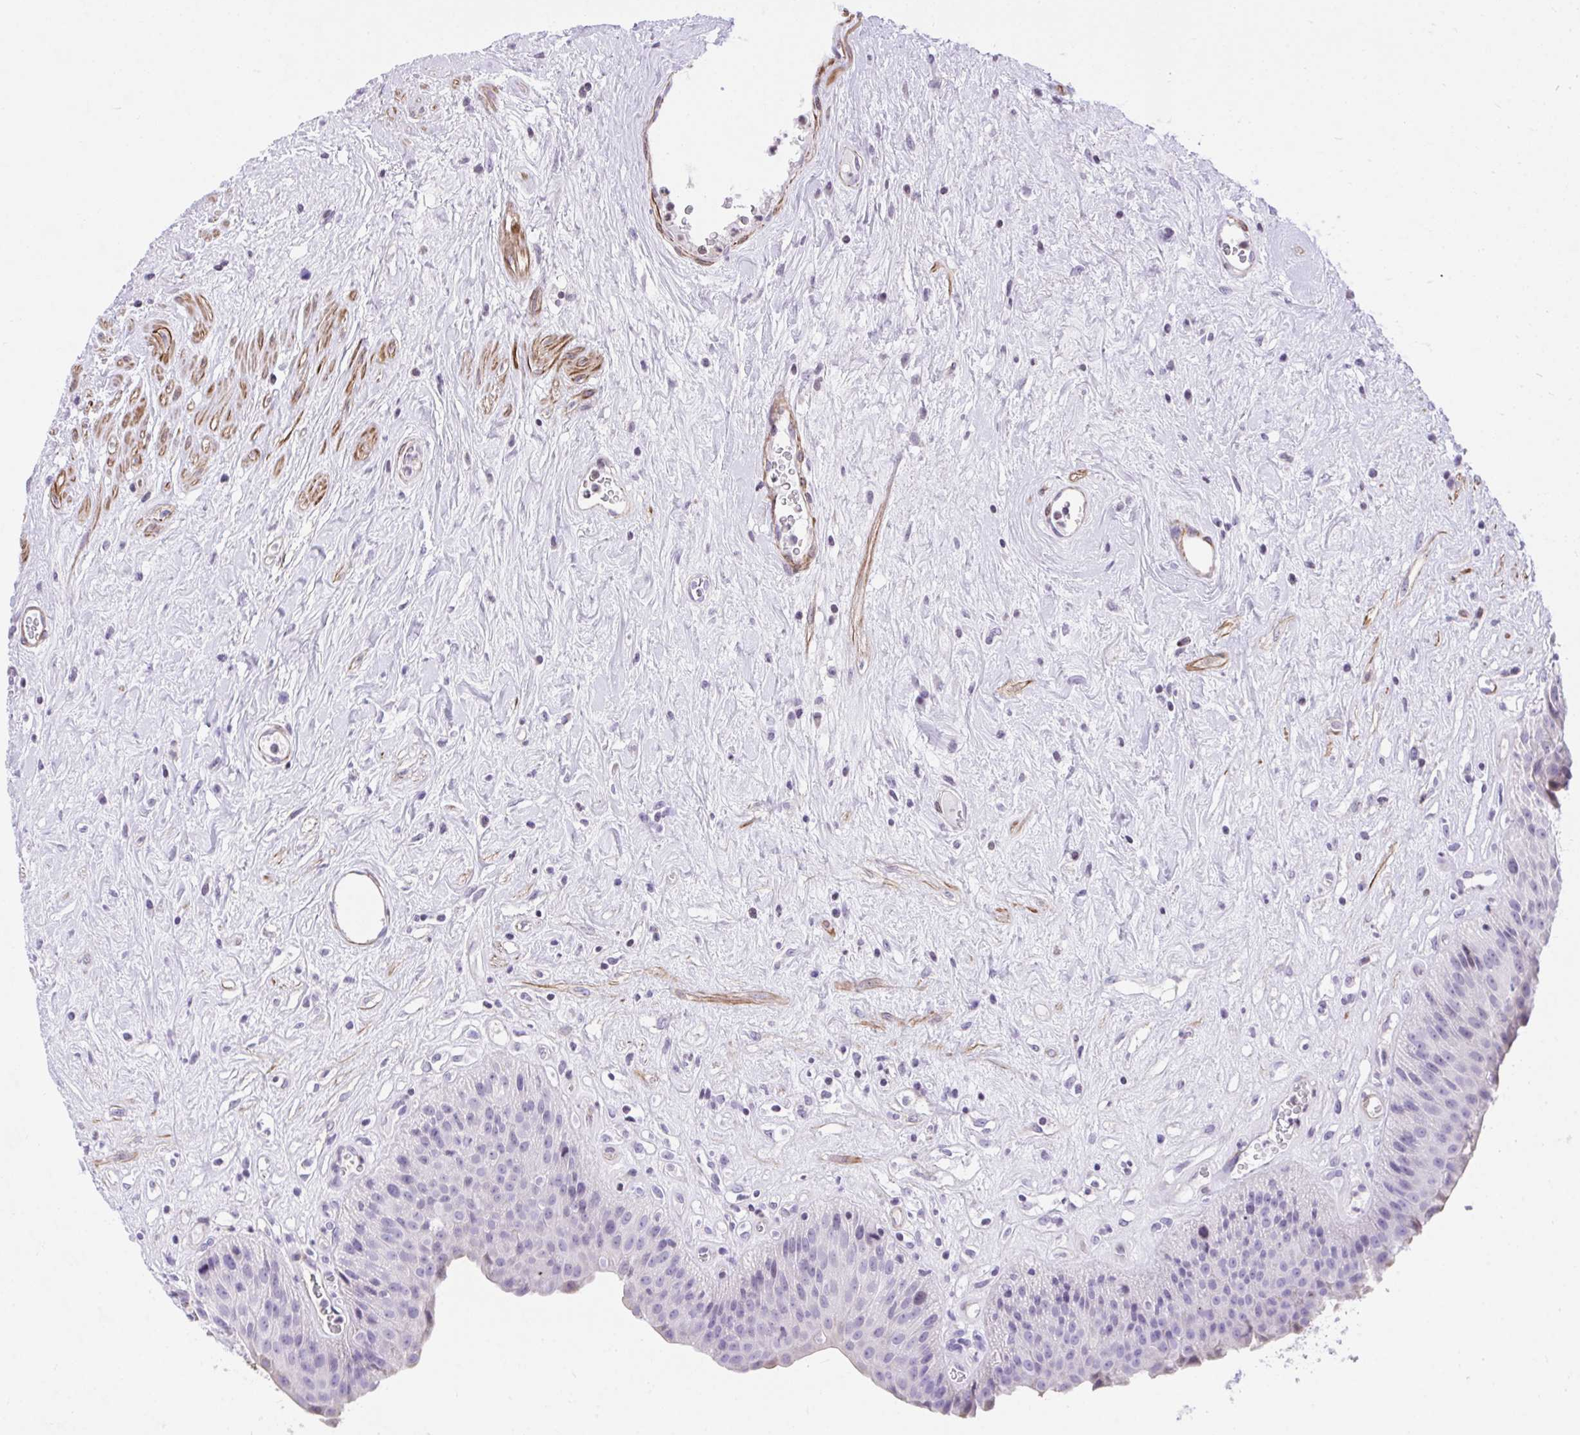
{"staining": {"intensity": "moderate", "quantity": "<25%", "location": "nuclear"}, "tissue": "urinary bladder", "cell_type": "Urothelial cells", "image_type": "normal", "snomed": [{"axis": "morphology", "description": "Normal tissue, NOS"}, {"axis": "topography", "description": "Urinary bladder"}], "caption": "Protein staining of normal urinary bladder demonstrates moderate nuclear staining in approximately <25% of urothelial cells. (Brightfield microscopy of DAB IHC at high magnification).", "gene": "KCNN4", "patient": {"sex": "female", "age": 56}}